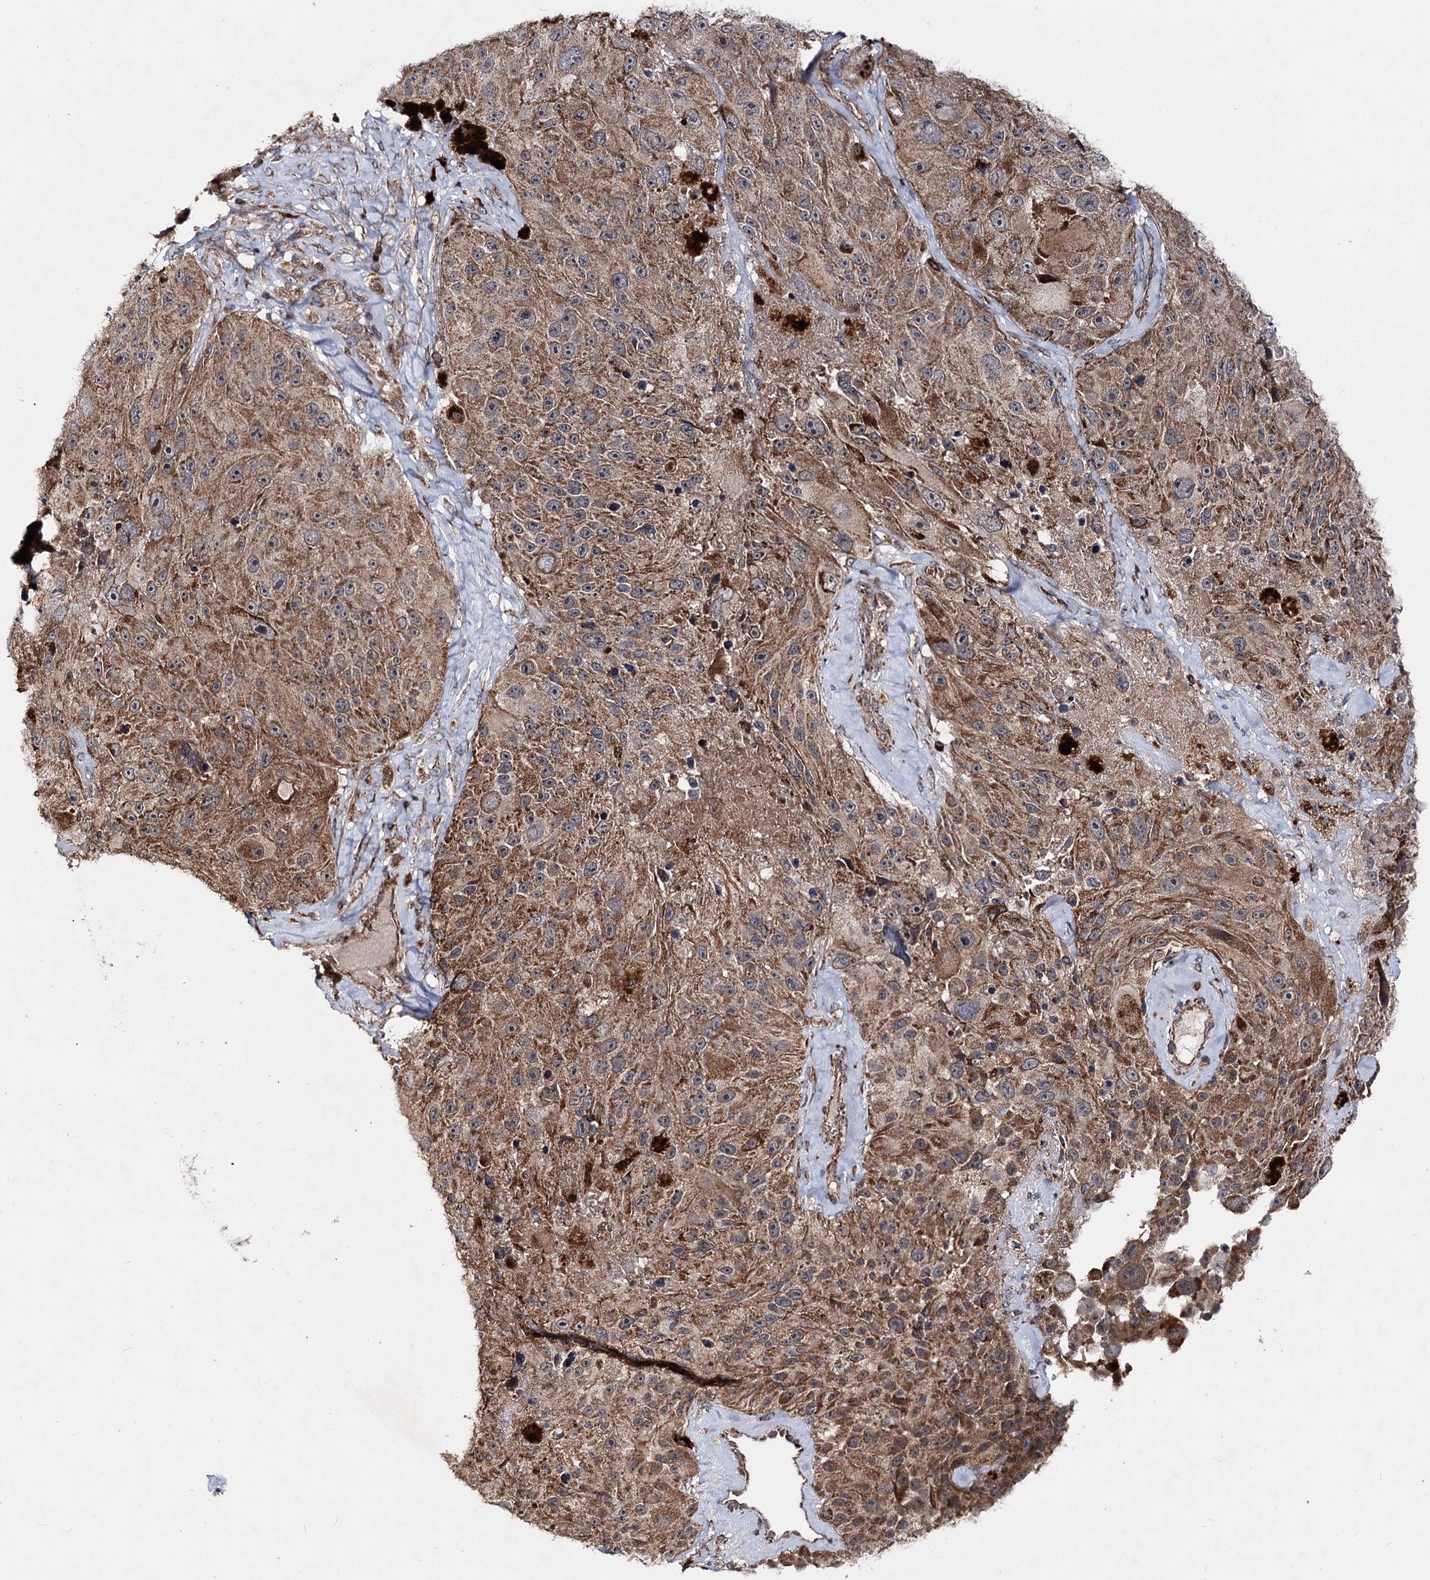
{"staining": {"intensity": "moderate", "quantity": ">75%", "location": "cytoplasmic/membranous"}, "tissue": "melanoma", "cell_type": "Tumor cells", "image_type": "cancer", "snomed": [{"axis": "morphology", "description": "Malignant melanoma, Metastatic site"}, {"axis": "topography", "description": "Lymph node"}], "caption": "Immunohistochemistry histopathology image of malignant melanoma (metastatic site) stained for a protein (brown), which exhibits medium levels of moderate cytoplasmic/membranous positivity in approximately >75% of tumor cells.", "gene": "MINDY3", "patient": {"sex": "male", "age": 62}}